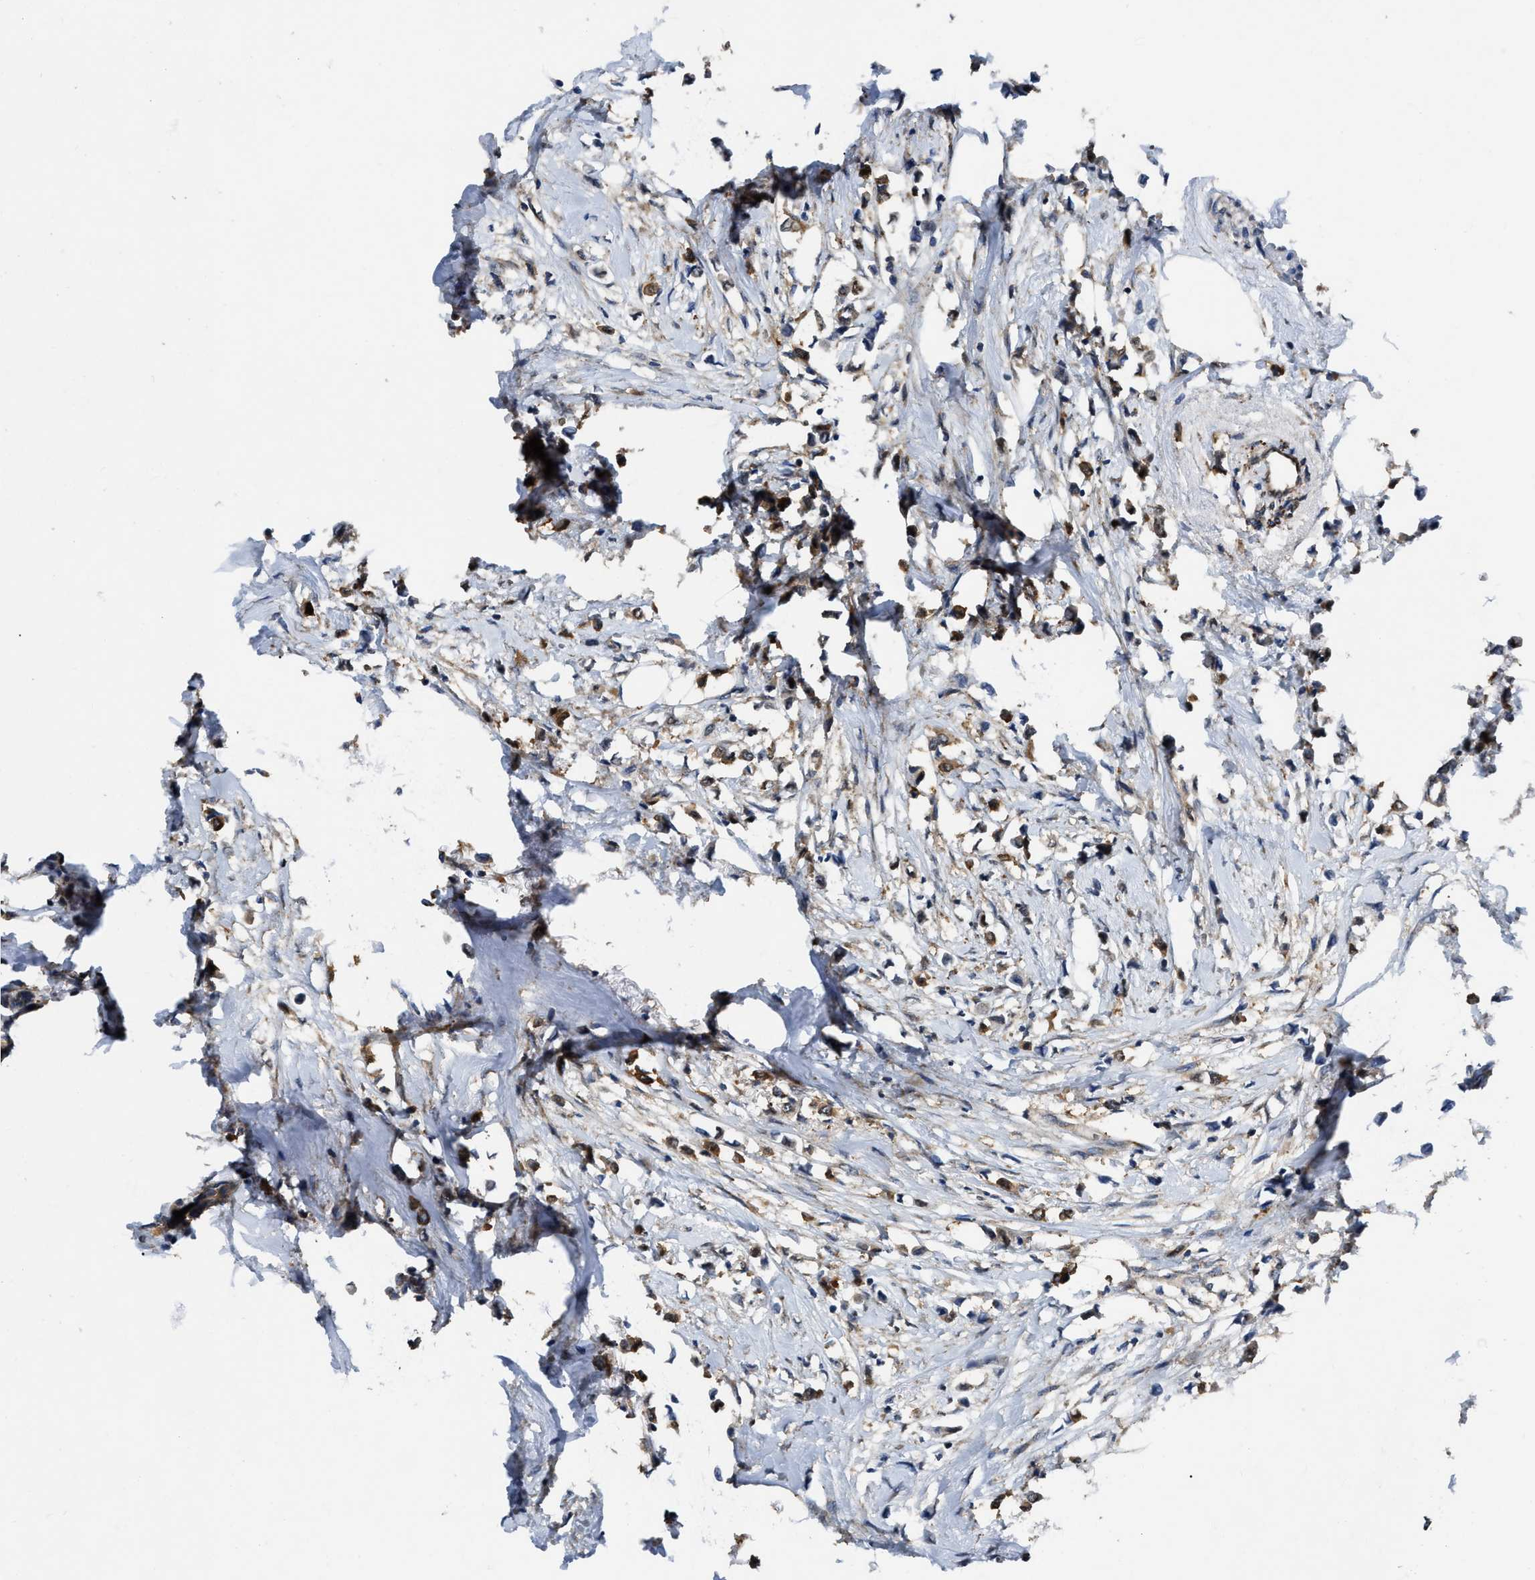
{"staining": {"intensity": "strong", "quantity": ">75%", "location": "cytoplasmic/membranous"}, "tissue": "breast cancer", "cell_type": "Tumor cells", "image_type": "cancer", "snomed": [{"axis": "morphology", "description": "Lobular carcinoma"}, {"axis": "topography", "description": "Breast"}], "caption": "A high amount of strong cytoplasmic/membranous staining is seen in approximately >75% of tumor cells in breast cancer tissue.", "gene": "GET4", "patient": {"sex": "female", "age": 51}}